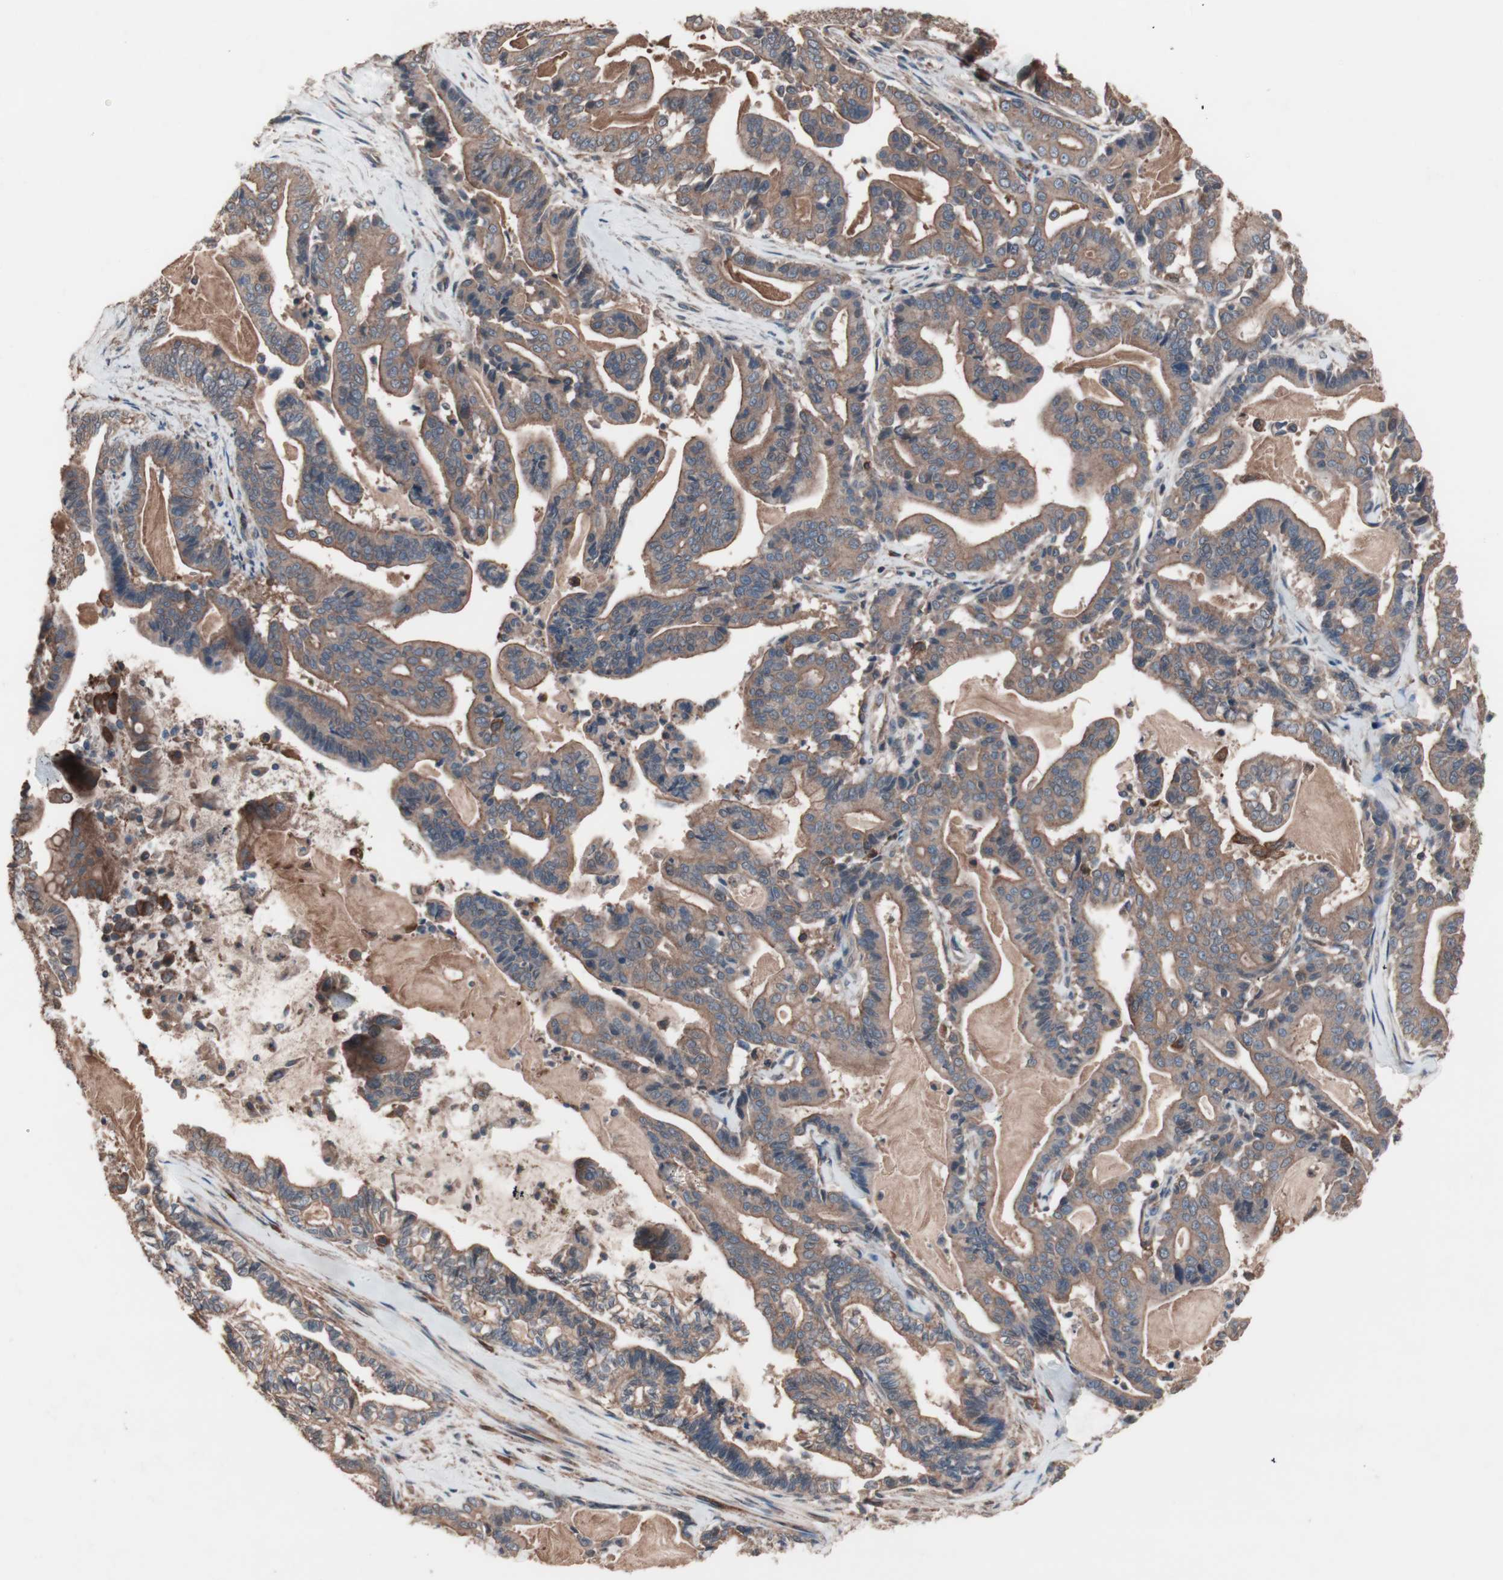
{"staining": {"intensity": "moderate", "quantity": ">75%", "location": "cytoplasmic/membranous"}, "tissue": "pancreatic cancer", "cell_type": "Tumor cells", "image_type": "cancer", "snomed": [{"axis": "morphology", "description": "Adenocarcinoma, NOS"}, {"axis": "topography", "description": "Pancreas"}], "caption": "Pancreatic cancer (adenocarcinoma) stained with a brown dye demonstrates moderate cytoplasmic/membranous positive staining in approximately >75% of tumor cells.", "gene": "ATG7", "patient": {"sex": "male", "age": 63}}